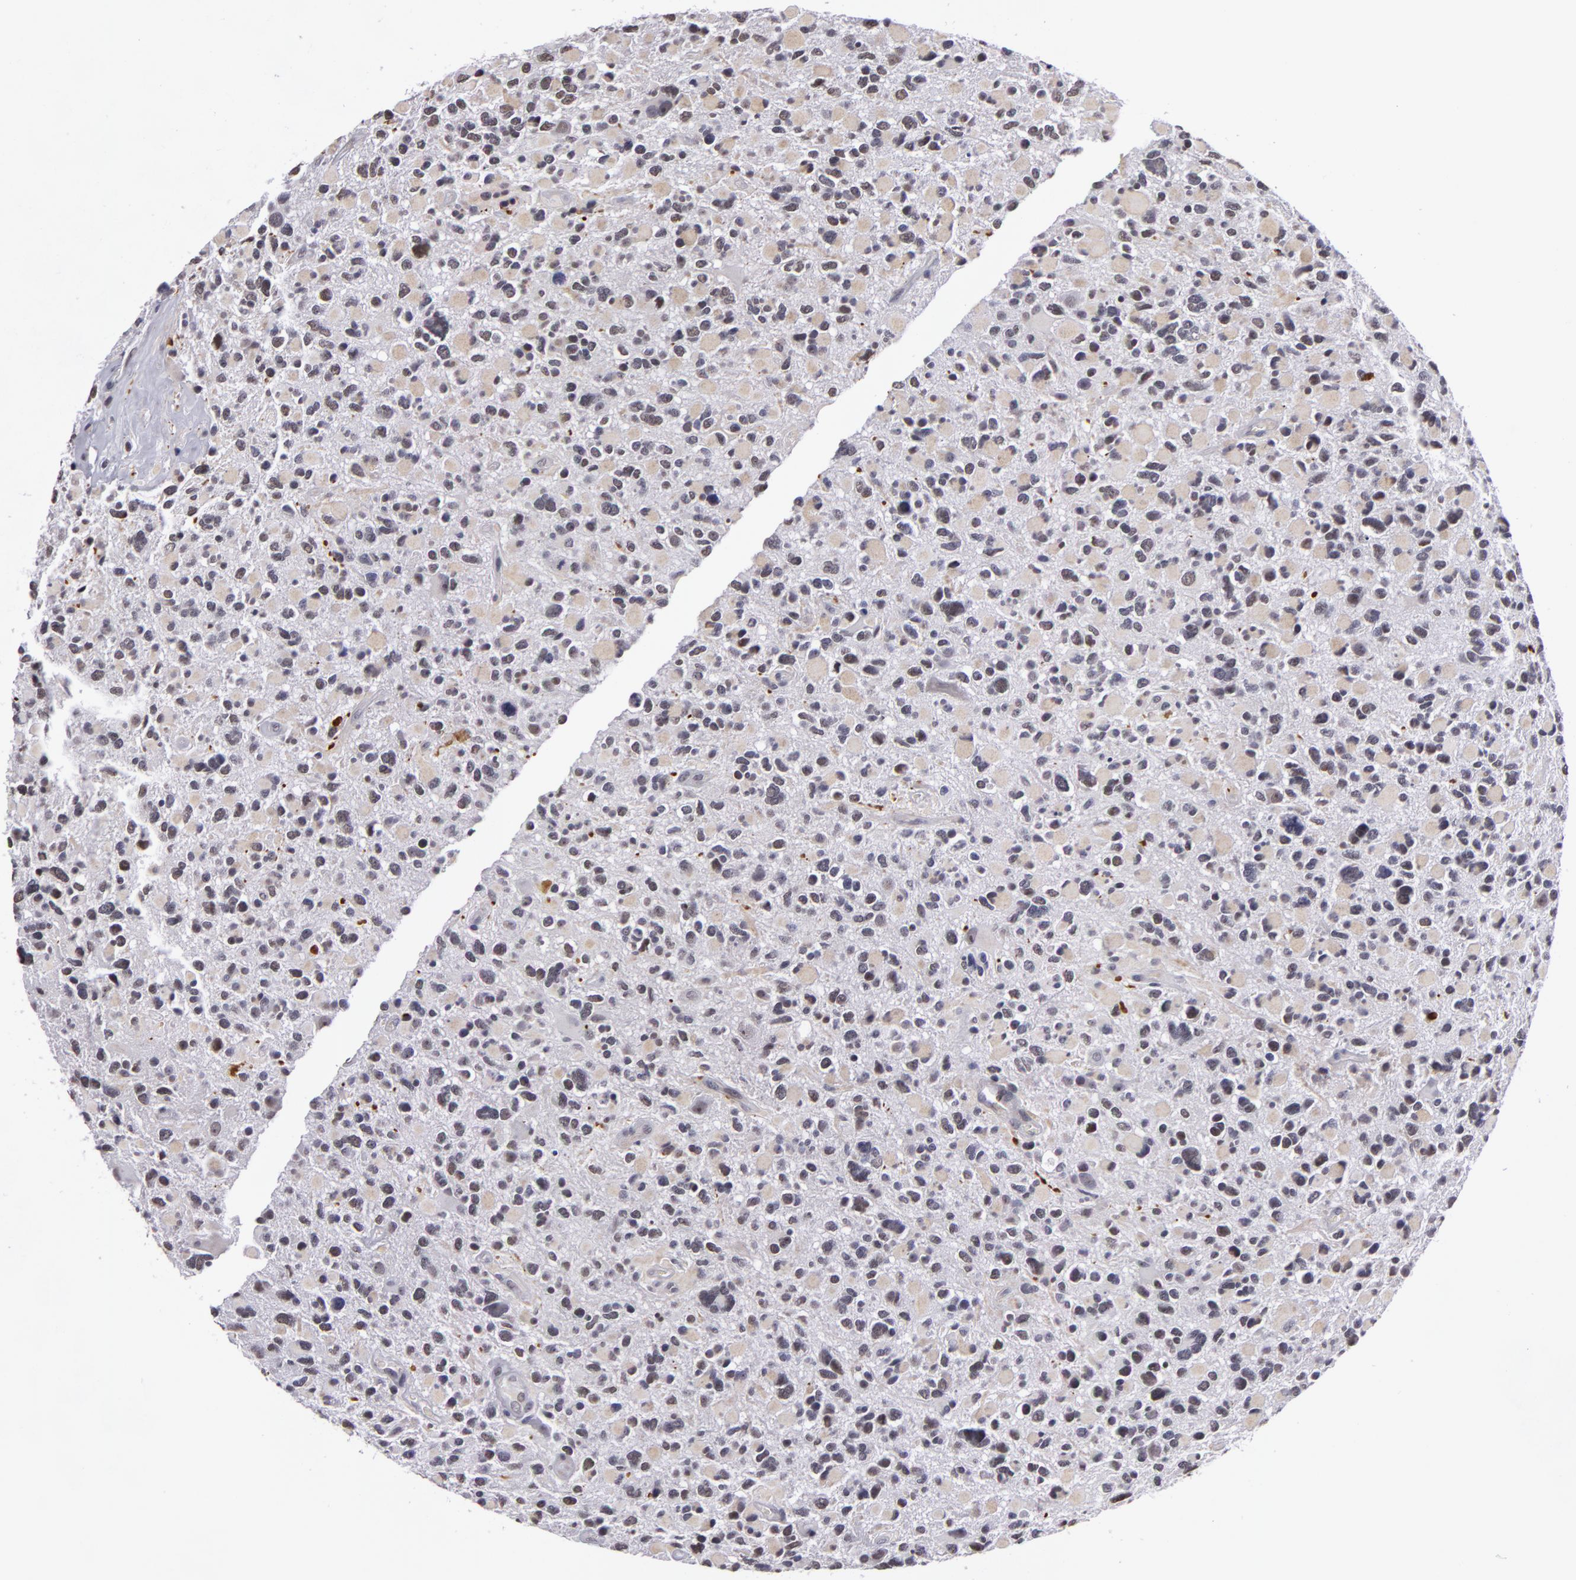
{"staining": {"intensity": "negative", "quantity": "none", "location": "none"}, "tissue": "glioma", "cell_type": "Tumor cells", "image_type": "cancer", "snomed": [{"axis": "morphology", "description": "Glioma, malignant, High grade"}, {"axis": "topography", "description": "Brain"}], "caption": "Tumor cells are negative for brown protein staining in glioma.", "gene": "RRP7A", "patient": {"sex": "female", "age": 37}}